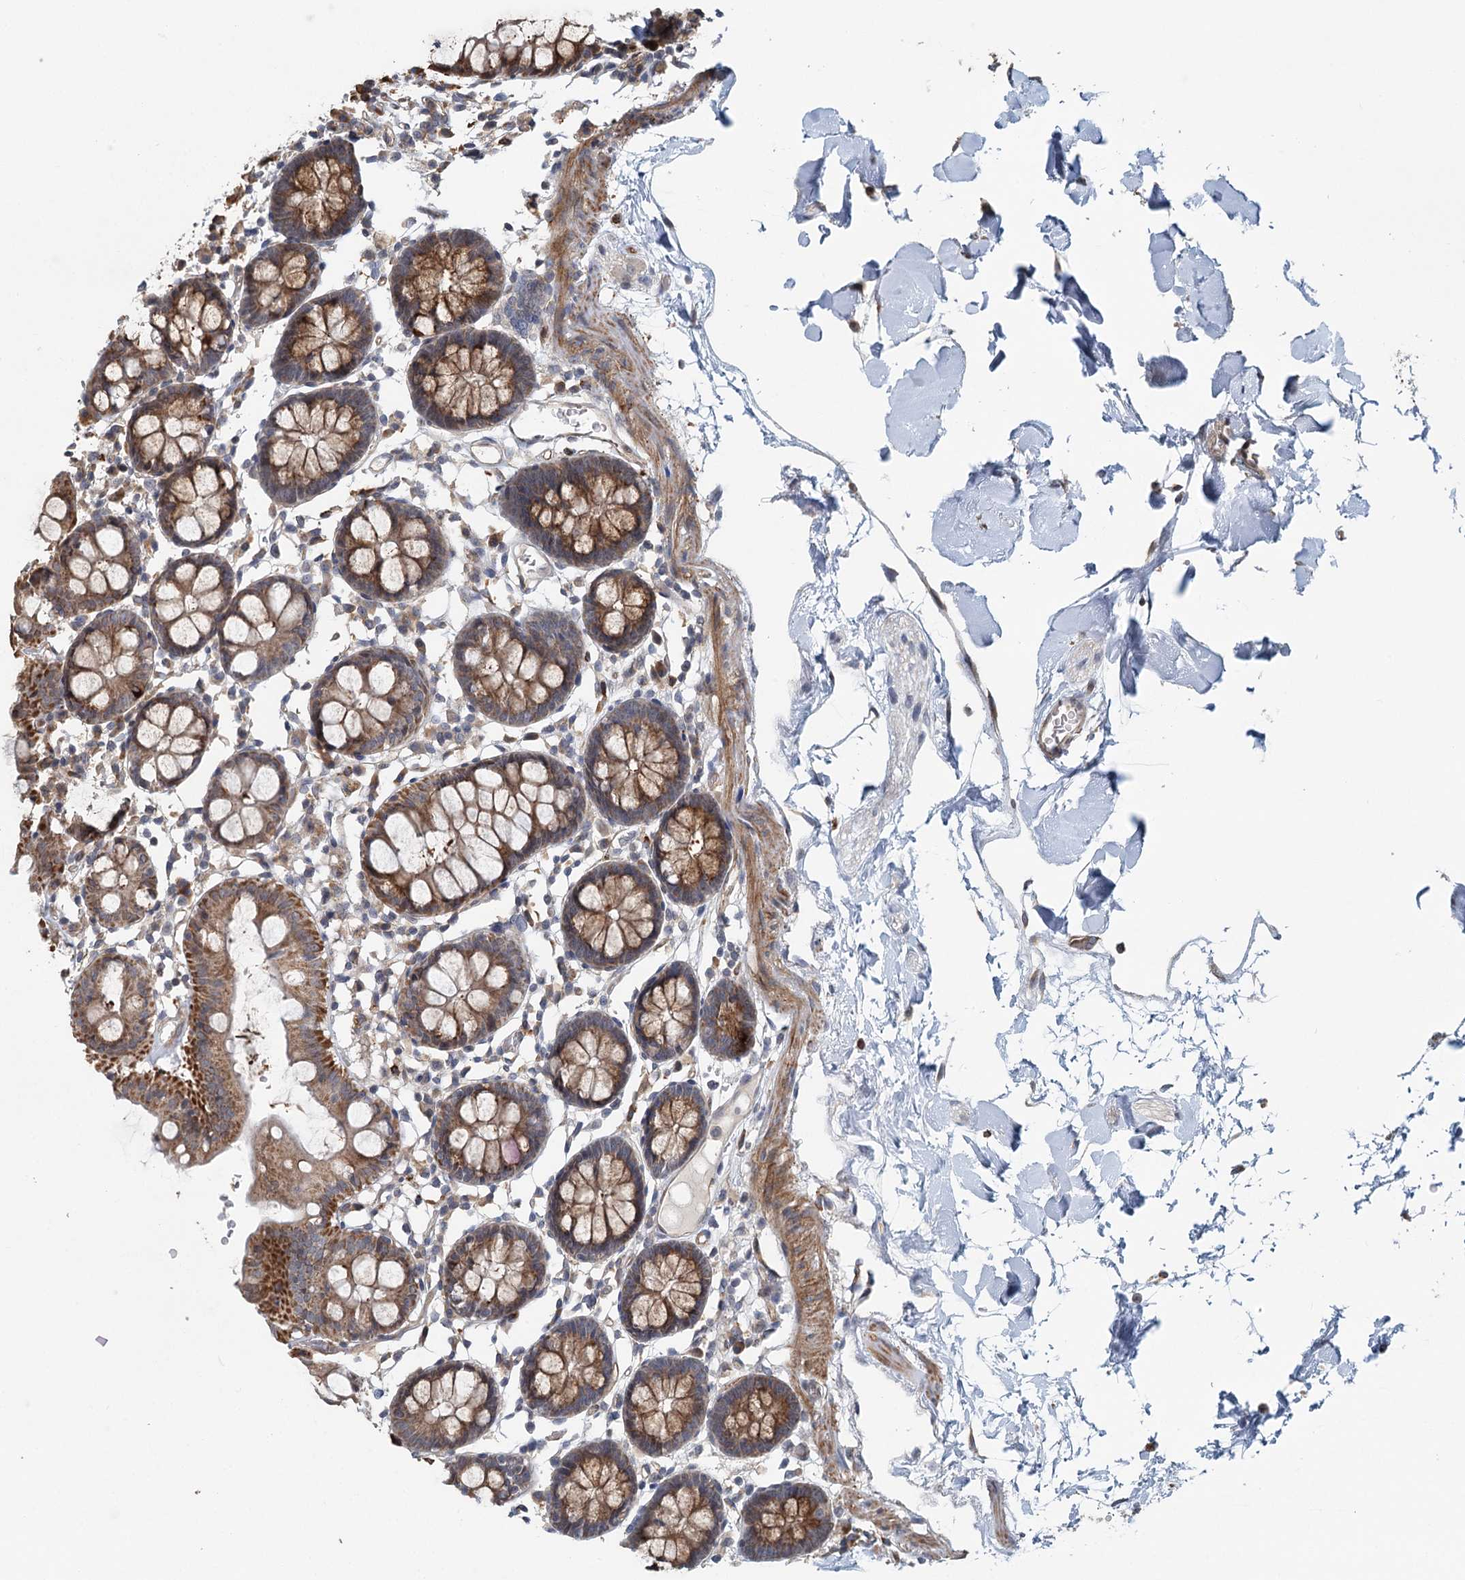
{"staining": {"intensity": "weak", "quantity": "25%-75%", "location": "cytoplasmic/membranous"}, "tissue": "colon", "cell_type": "Endothelial cells", "image_type": "normal", "snomed": [{"axis": "morphology", "description": "Normal tissue, NOS"}, {"axis": "topography", "description": "Colon"}], "caption": "DAB immunohistochemical staining of normal human colon demonstrates weak cytoplasmic/membranous protein positivity in approximately 25%-75% of endothelial cells. The protein is stained brown, and the nuclei are stained in blue (DAB IHC with brightfield microscopy, high magnification).", "gene": "RNF111", "patient": {"sex": "male", "age": 75}}